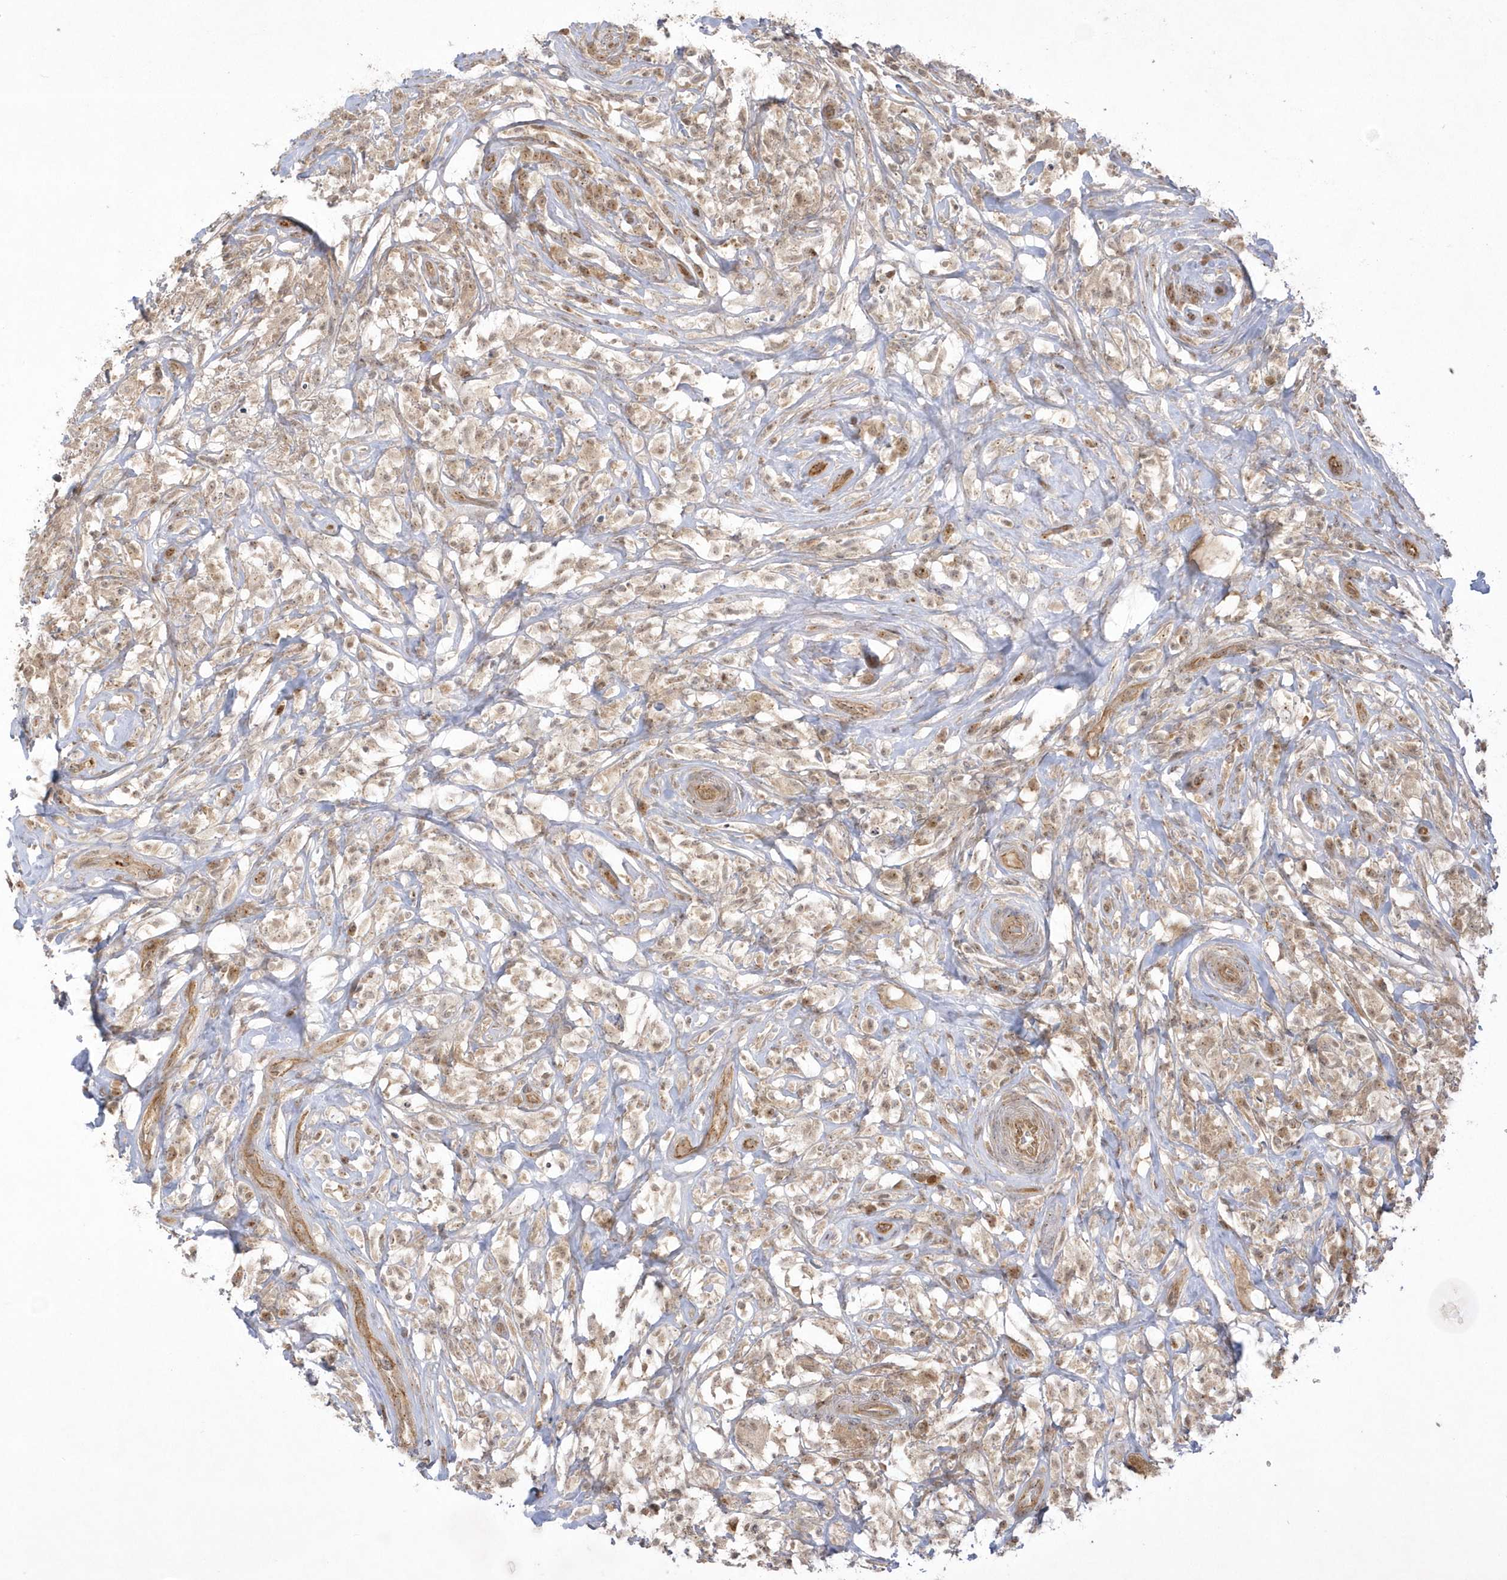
{"staining": {"intensity": "moderate", "quantity": ">75%", "location": "cytoplasmic/membranous,nuclear"}, "tissue": "testis cancer", "cell_type": "Tumor cells", "image_type": "cancer", "snomed": [{"axis": "morphology", "description": "Seminoma, NOS"}, {"axis": "topography", "description": "Testis"}], "caption": "Moderate cytoplasmic/membranous and nuclear staining for a protein is seen in approximately >75% of tumor cells of testis cancer using immunohistochemistry (IHC).", "gene": "NAF1", "patient": {"sex": "male", "age": 49}}